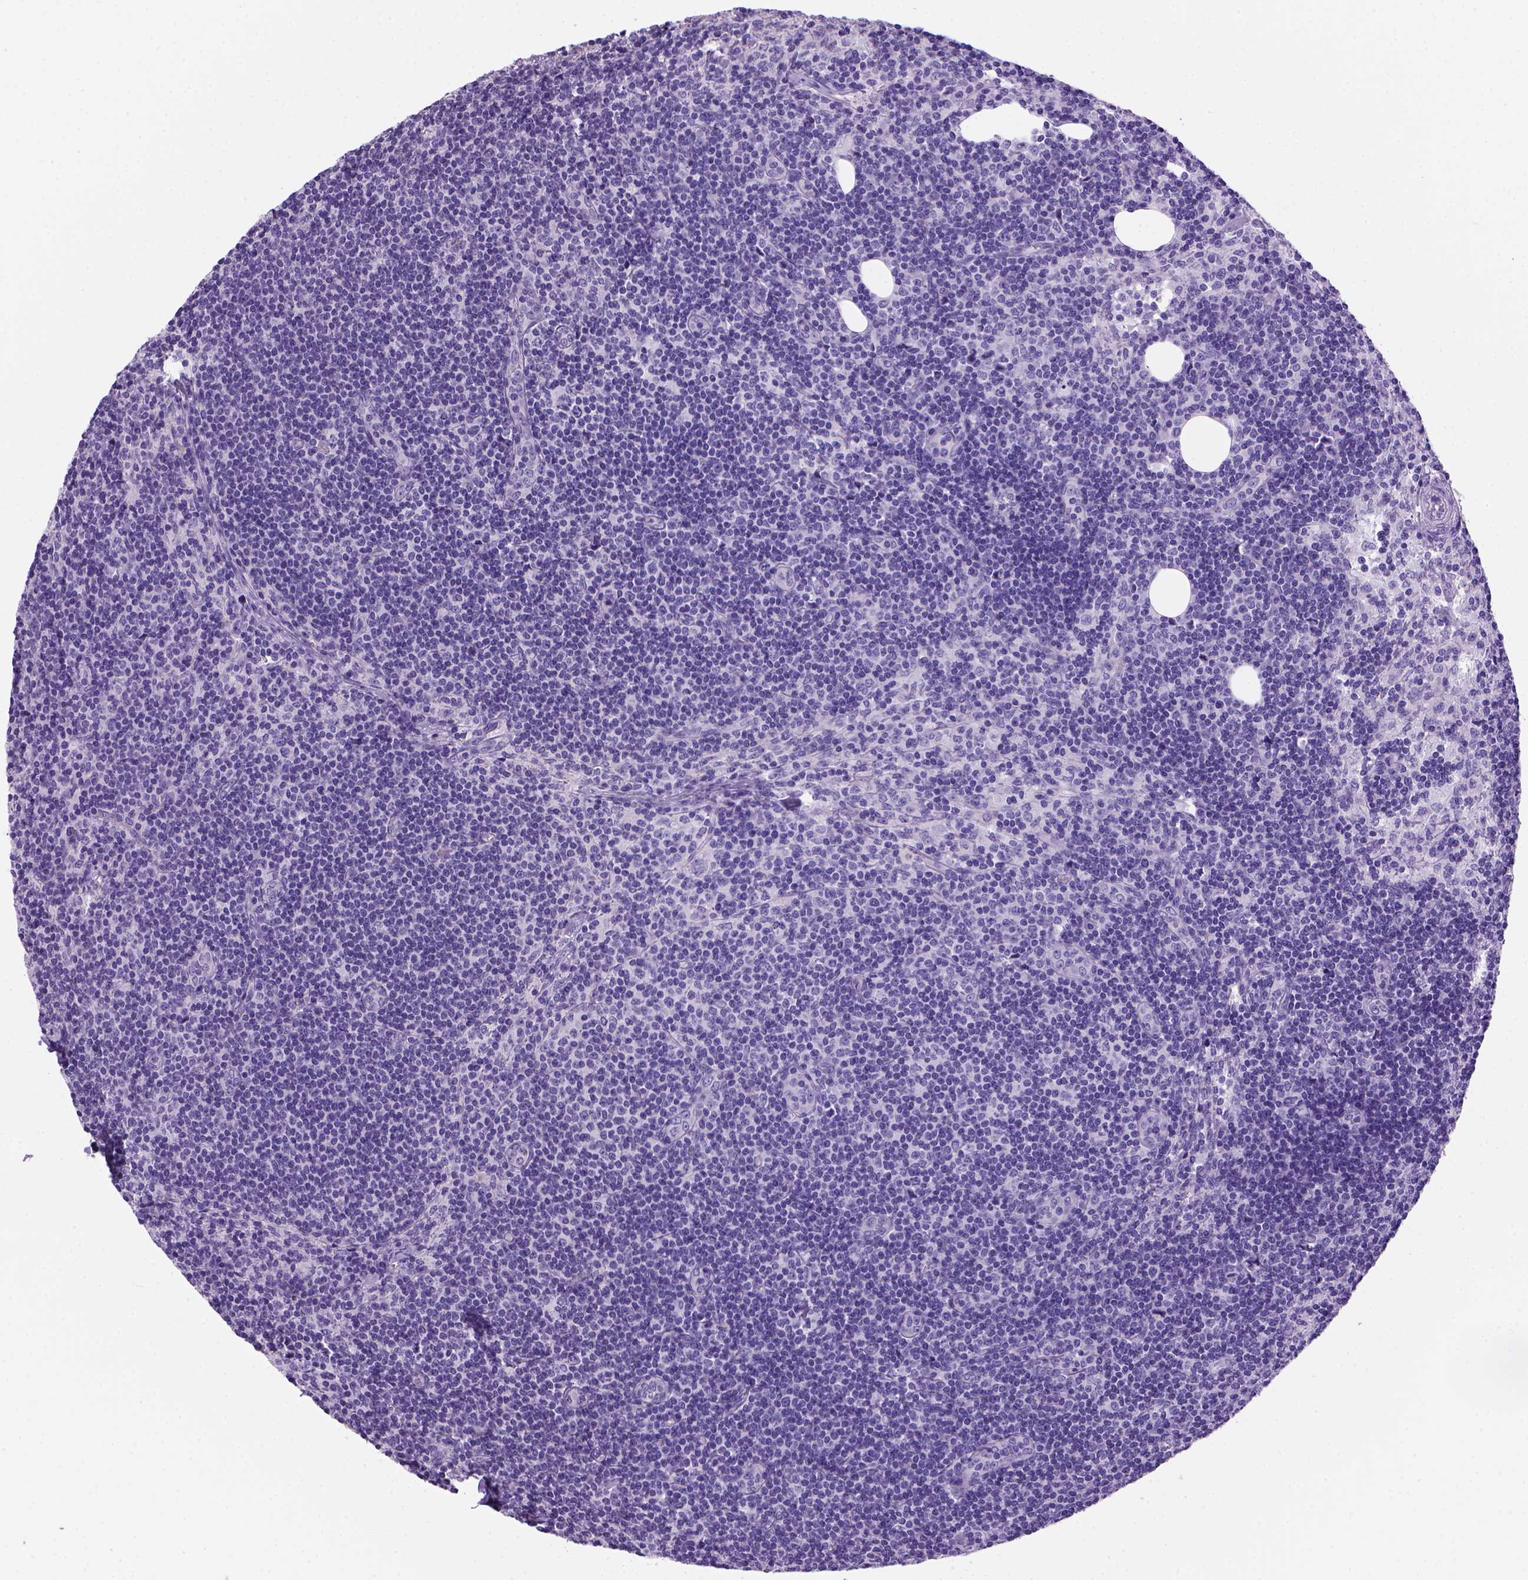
{"staining": {"intensity": "negative", "quantity": "none", "location": "none"}, "tissue": "lymph node", "cell_type": "Germinal center cells", "image_type": "normal", "snomed": [{"axis": "morphology", "description": "Normal tissue, NOS"}, {"axis": "topography", "description": "Lymph node"}], "caption": "The image exhibits no staining of germinal center cells in unremarkable lymph node. (Immunohistochemistry, brightfield microscopy, high magnification).", "gene": "ARHGEF33", "patient": {"sex": "female", "age": 41}}